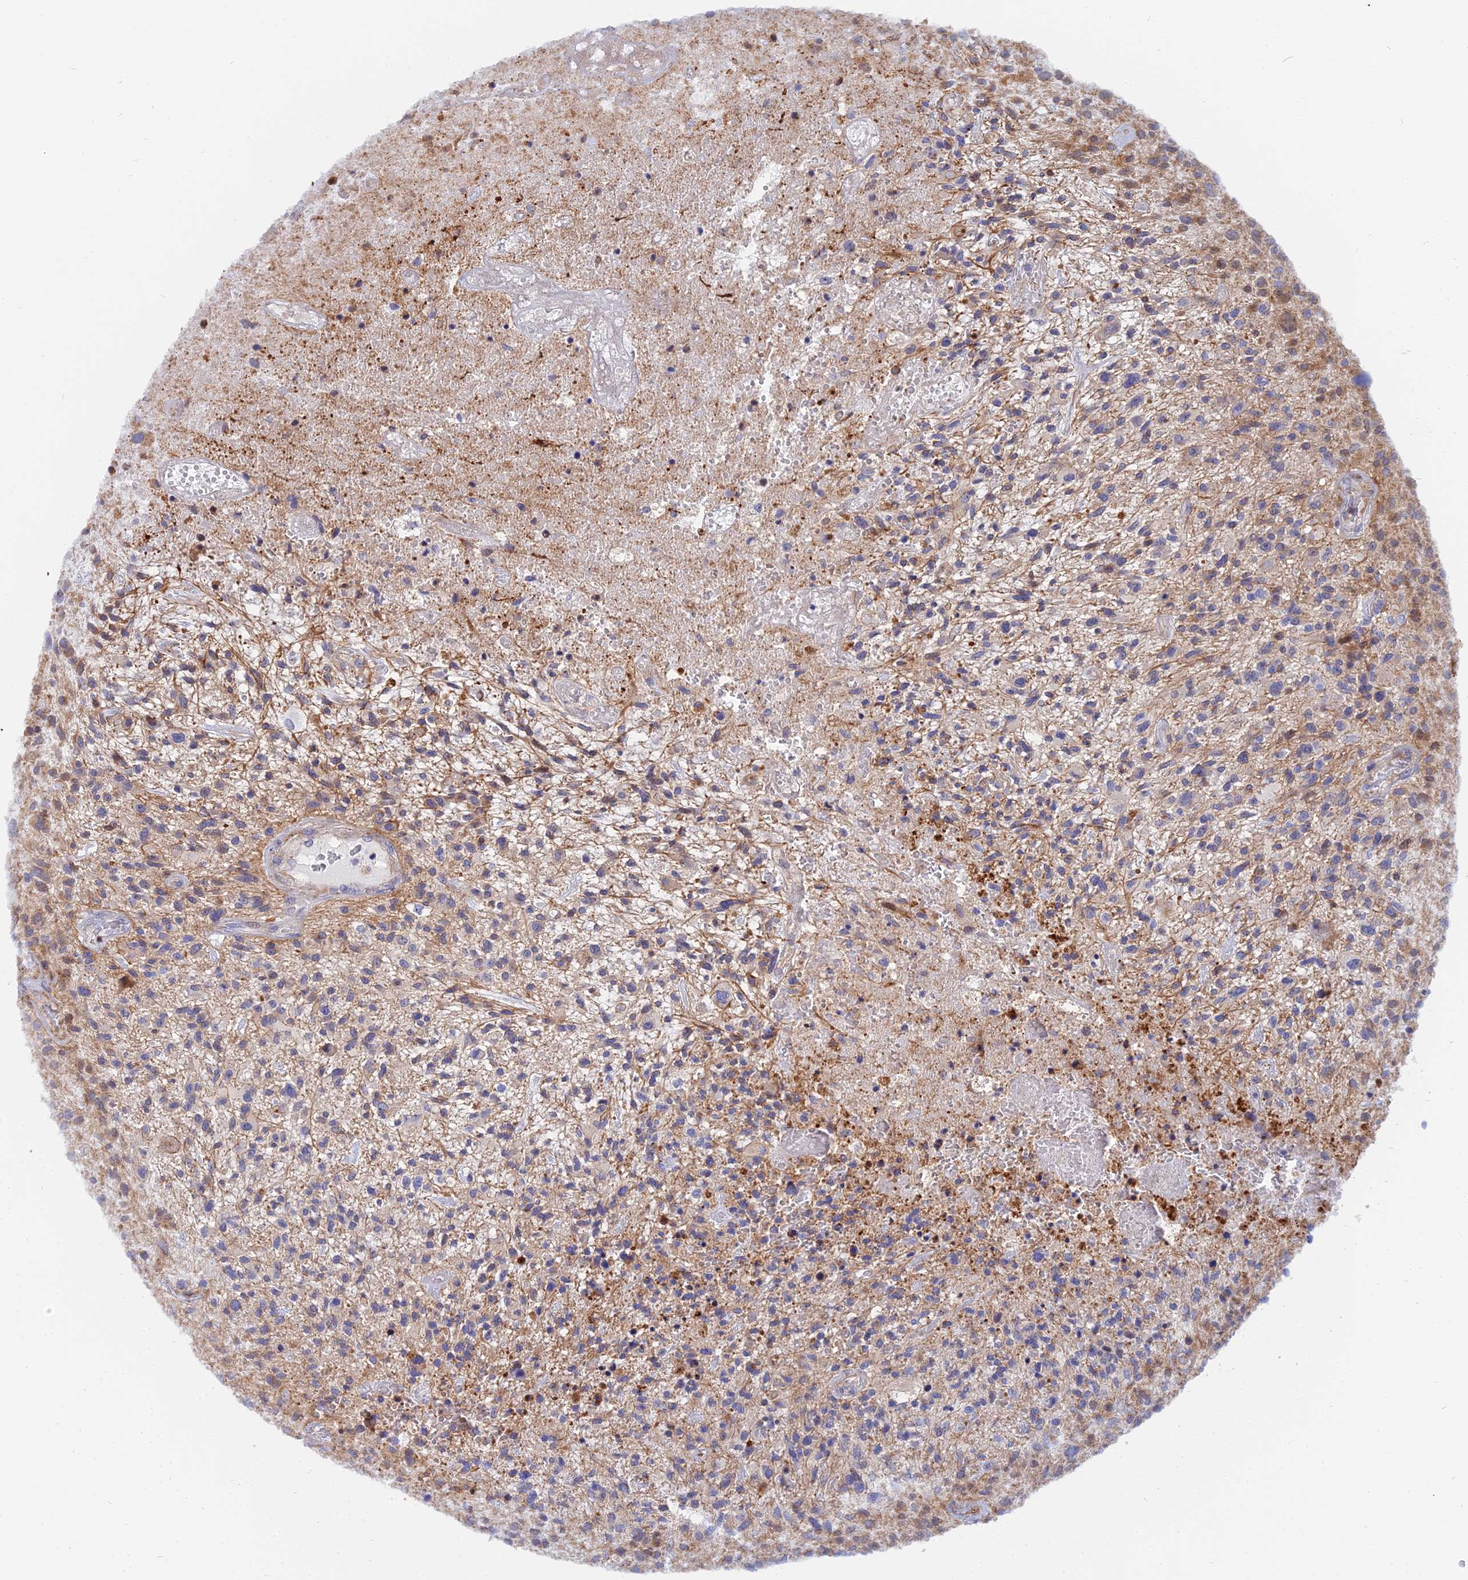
{"staining": {"intensity": "negative", "quantity": "none", "location": "none"}, "tissue": "glioma", "cell_type": "Tumor cells", "image_type": "cancer", "snomed": [{"axis": "morphology", "description": "Glioma, malignant, High grade"}, {"axis": "topography", "description": "Brain"}], "caption": "There is no significant expression in tumor cells of glioma.", "gene": "TRIM43B", "patient": {"sex": "male", "age": 47}}